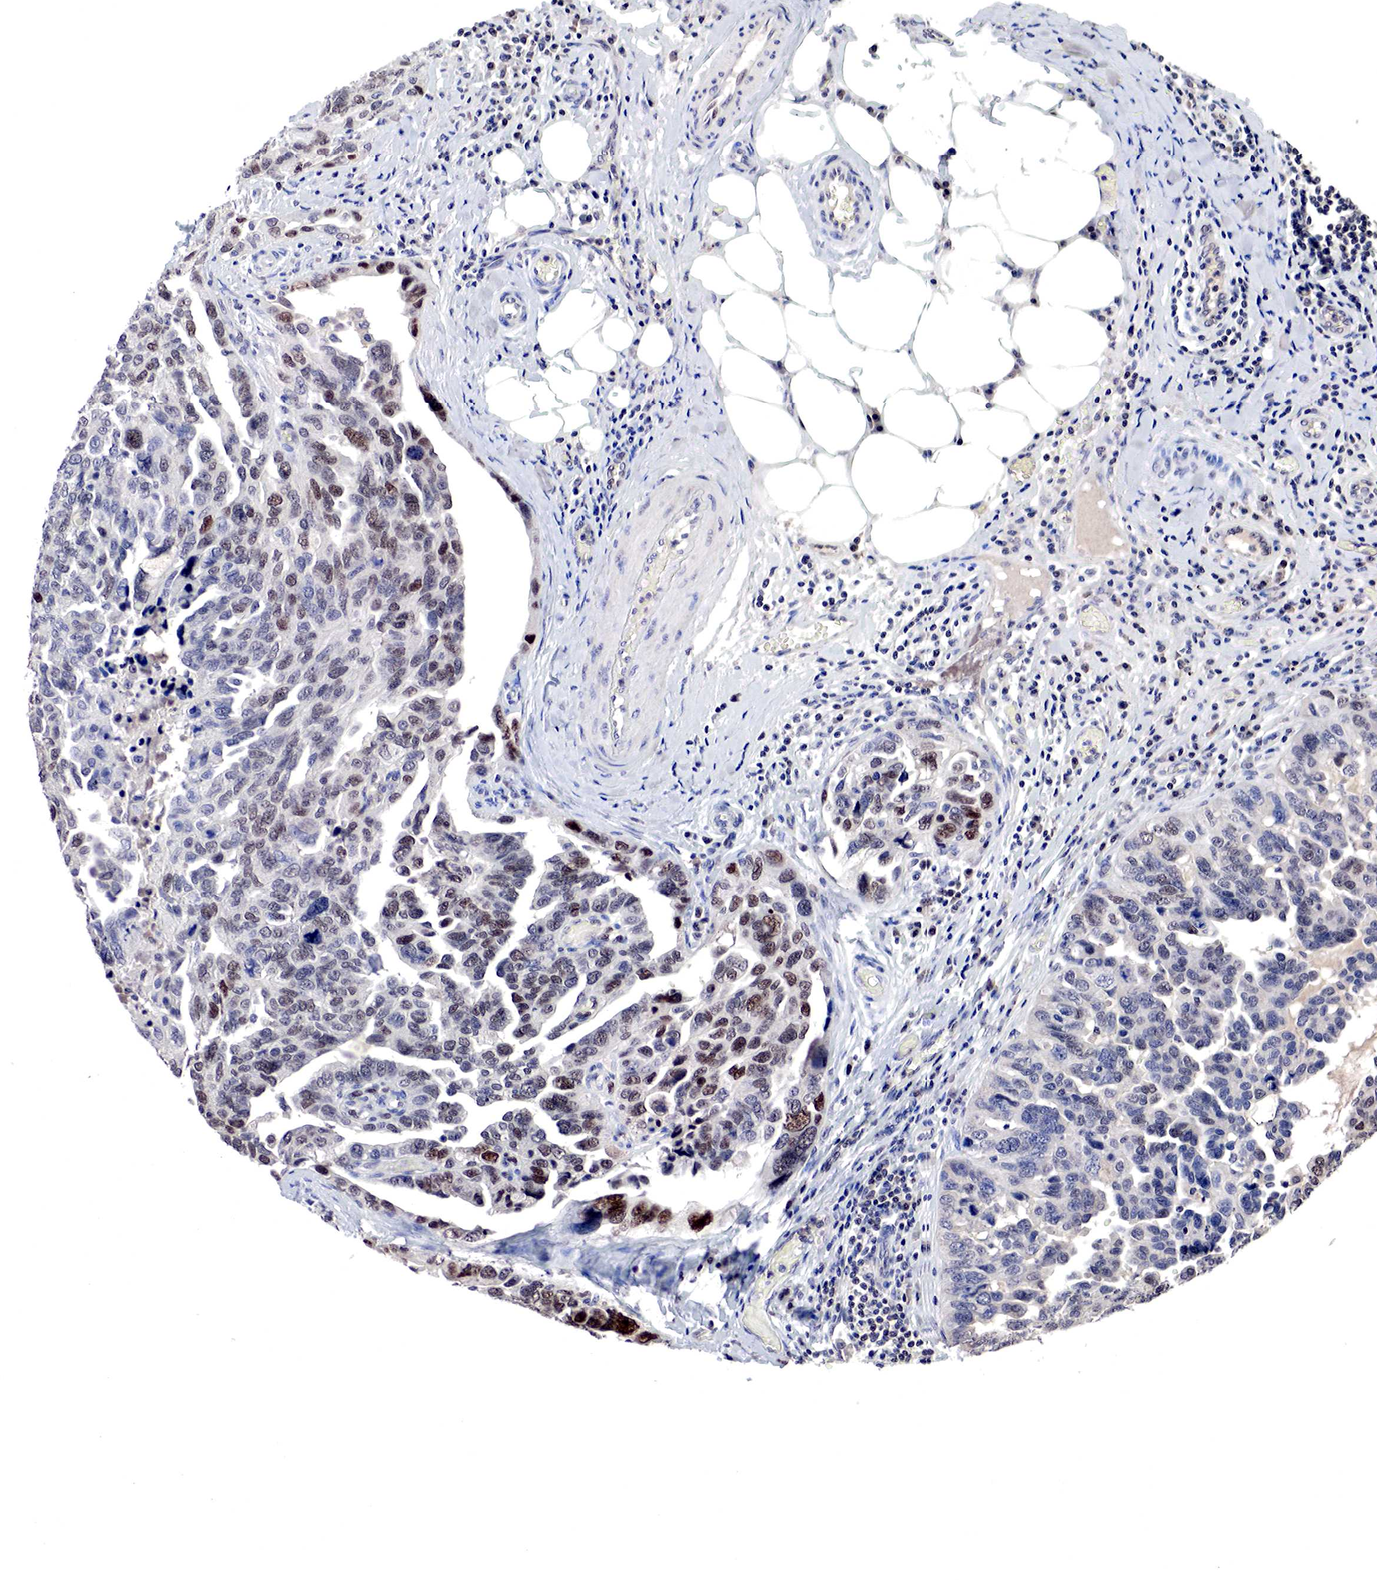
{"staining": {"intensity": "strong", "quantity": ">75%", "location": "nuclear"}, "tissue": "ovarian cancer", "cell_type": "Tumor cells", "image_type": "cancer", "snomed": [{"axis": "morphology", "description": "Cystadenocarcinoma, serous, NOS"}, {"axis": "topography", "description": "Ovary"}], "caption": "Immunohistochemistry (IHC) micrograph of ovarian serous cystadenocarcinoma stained for a protein (brown), which demonstrates high levels of strong nuclear positivity in approximately >75% of tumor cells.", "gene": "DACH2", "patient": {"sex": "female", "age": 64}}